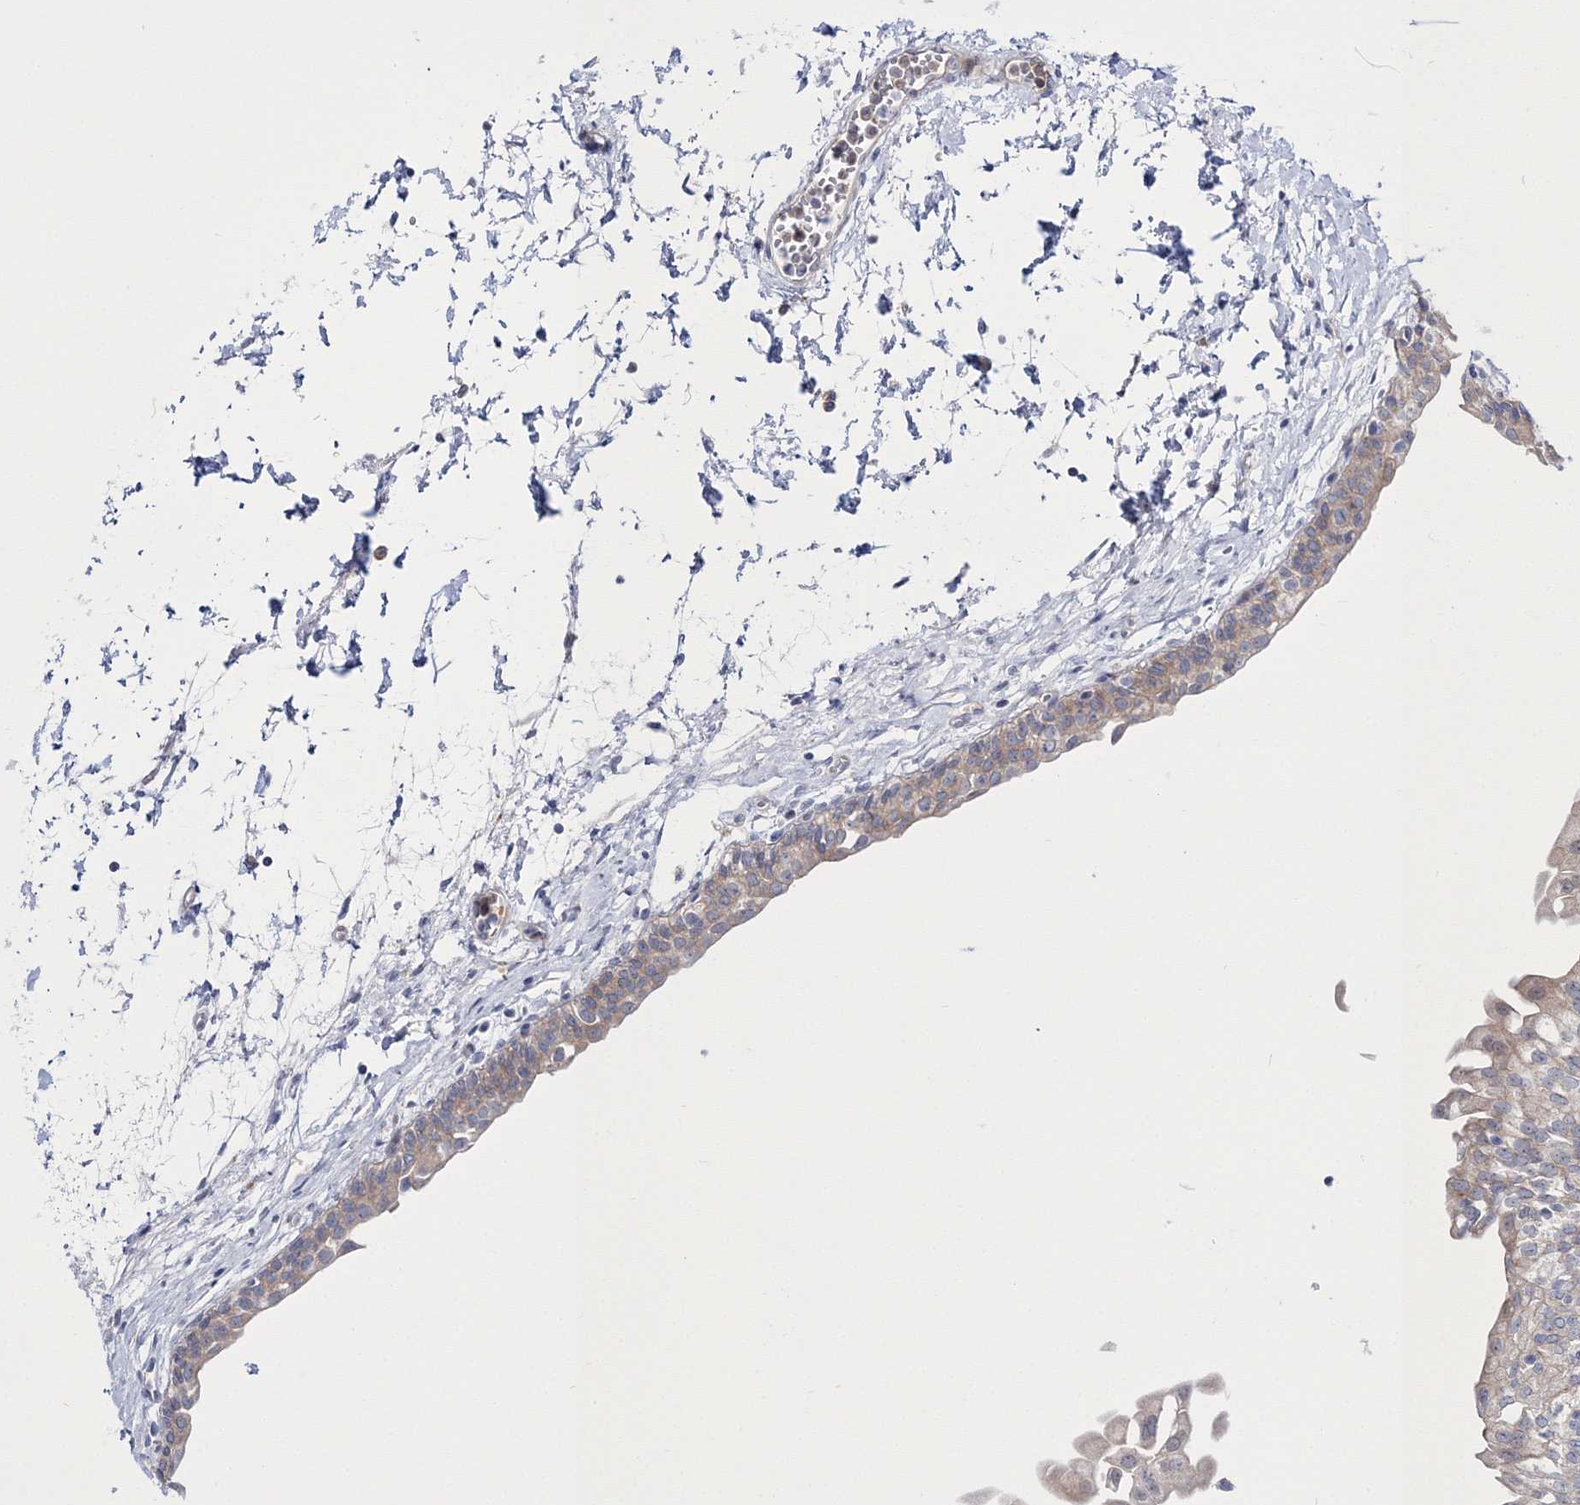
{"staining": {"intensity": "moderate", "quantity": "25%-75%", "location": "cytoplasmic/membranous"}, "tissue": "urinary bladder", "cell_type": "Urothelial cells", "image_type": "normal", "snomed": [{"axis": "morphology", "description": "Normal tissue, NOS"}, {"axis": "topography", "description": "Urinary bladder"}], "caption": "The photomicrograph reveals staining of normal urinary bladder, revealing moderate cytoplasmic/membranous protein expression (brown color) within urothelial cells. Using DAB (brown) and hematoxylin (blue) stains, captured at high magnification using brightfield microscopy.", "gene": "ARHGAP32", "patient": {"sex": "male", "age": 55}}